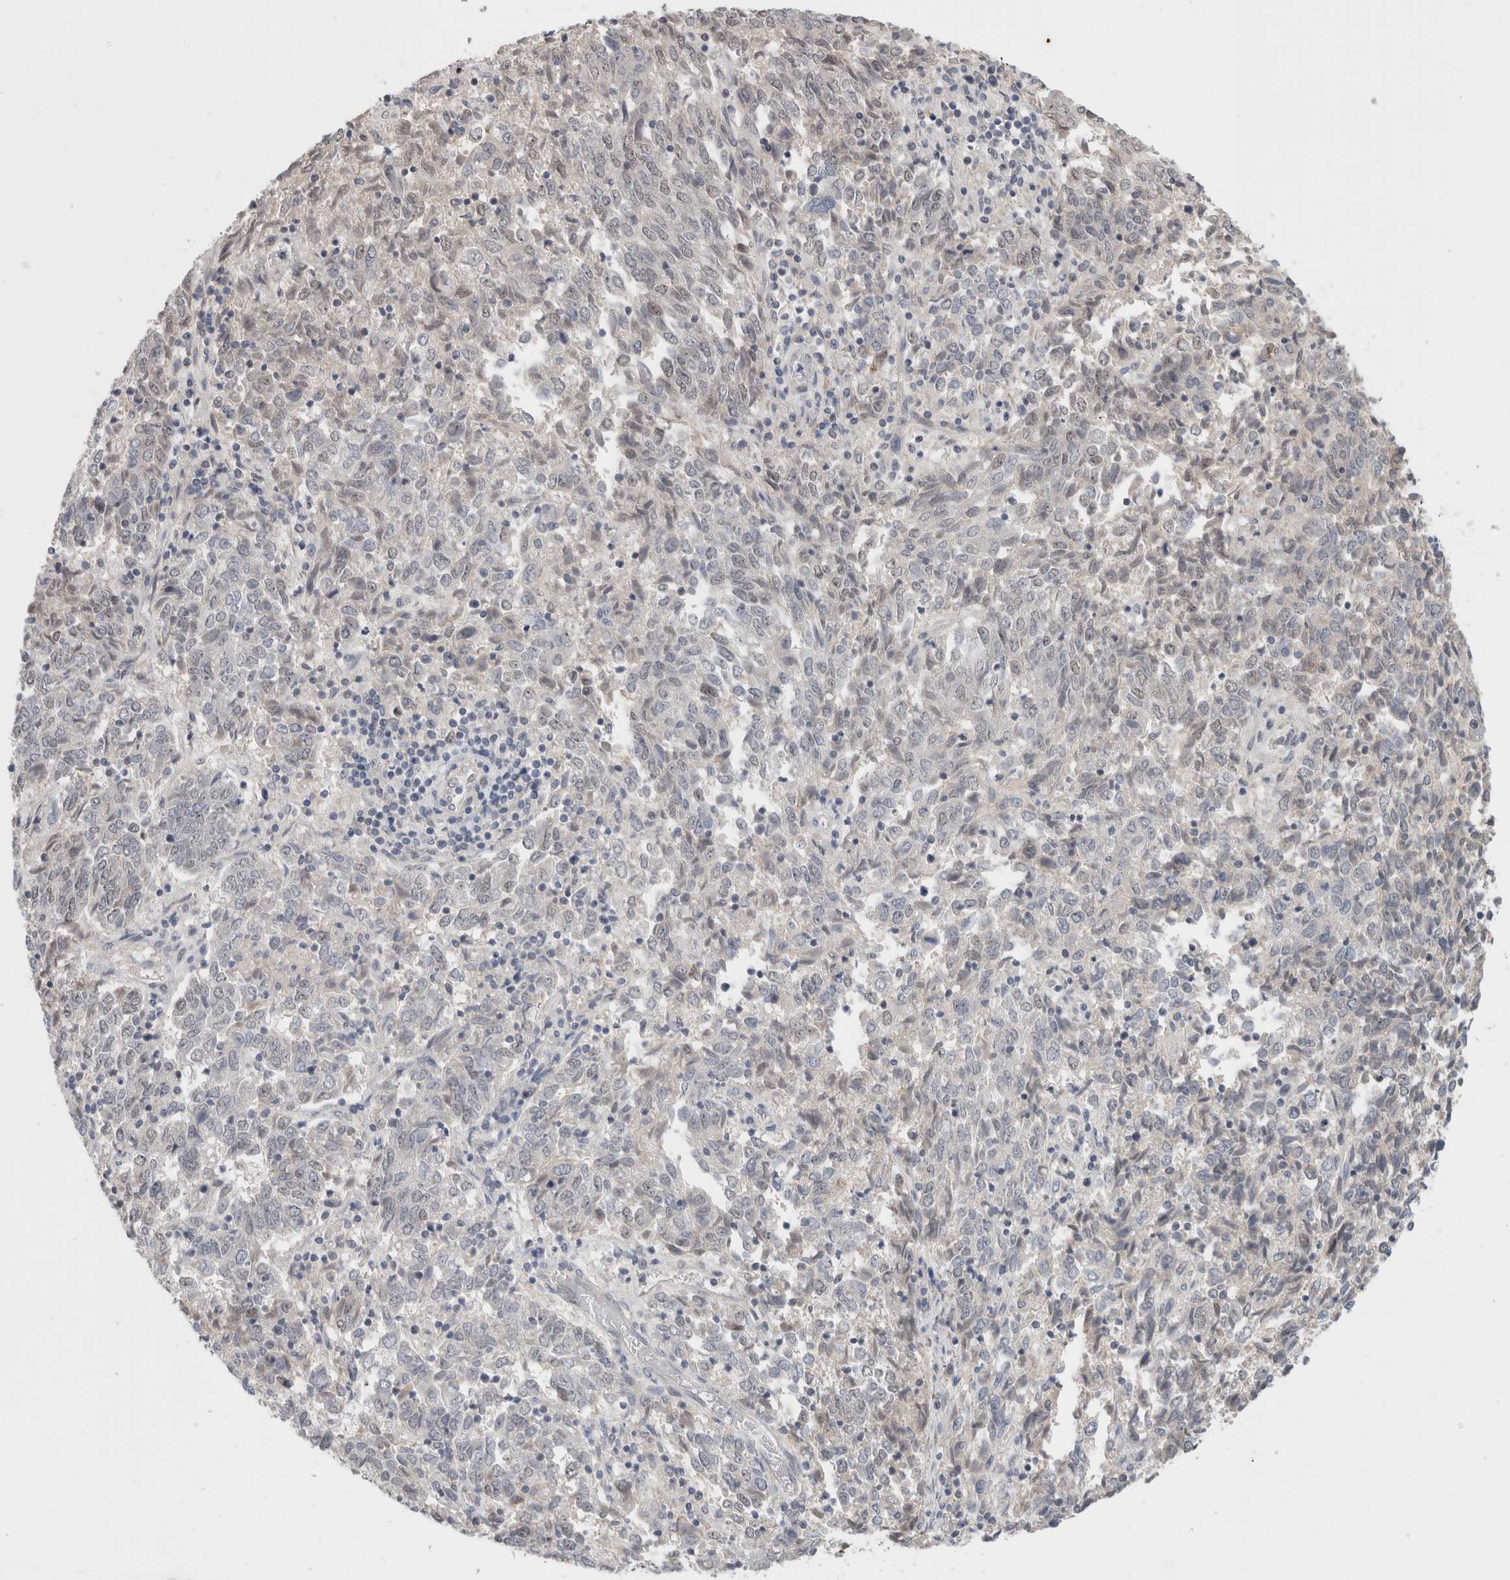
{"staining": {"intensity": "negative", "quantity": "none", "location": "none"}, "tissue": "endometrial cancer", "cell_type": "Tumor cells", "image_type": "cancer", "snomed": [{"axis": "morphology", "description": "Adenocarcinoma, NOS"}, {"axis": "topography", "description": "Endometrium"}], "caption": "Photomicrograph shows no protein positivity in tumor cells of endometrial cancer tissue.", "gene": "HCN3", "patient": {"sex": "female", "age": 80}}